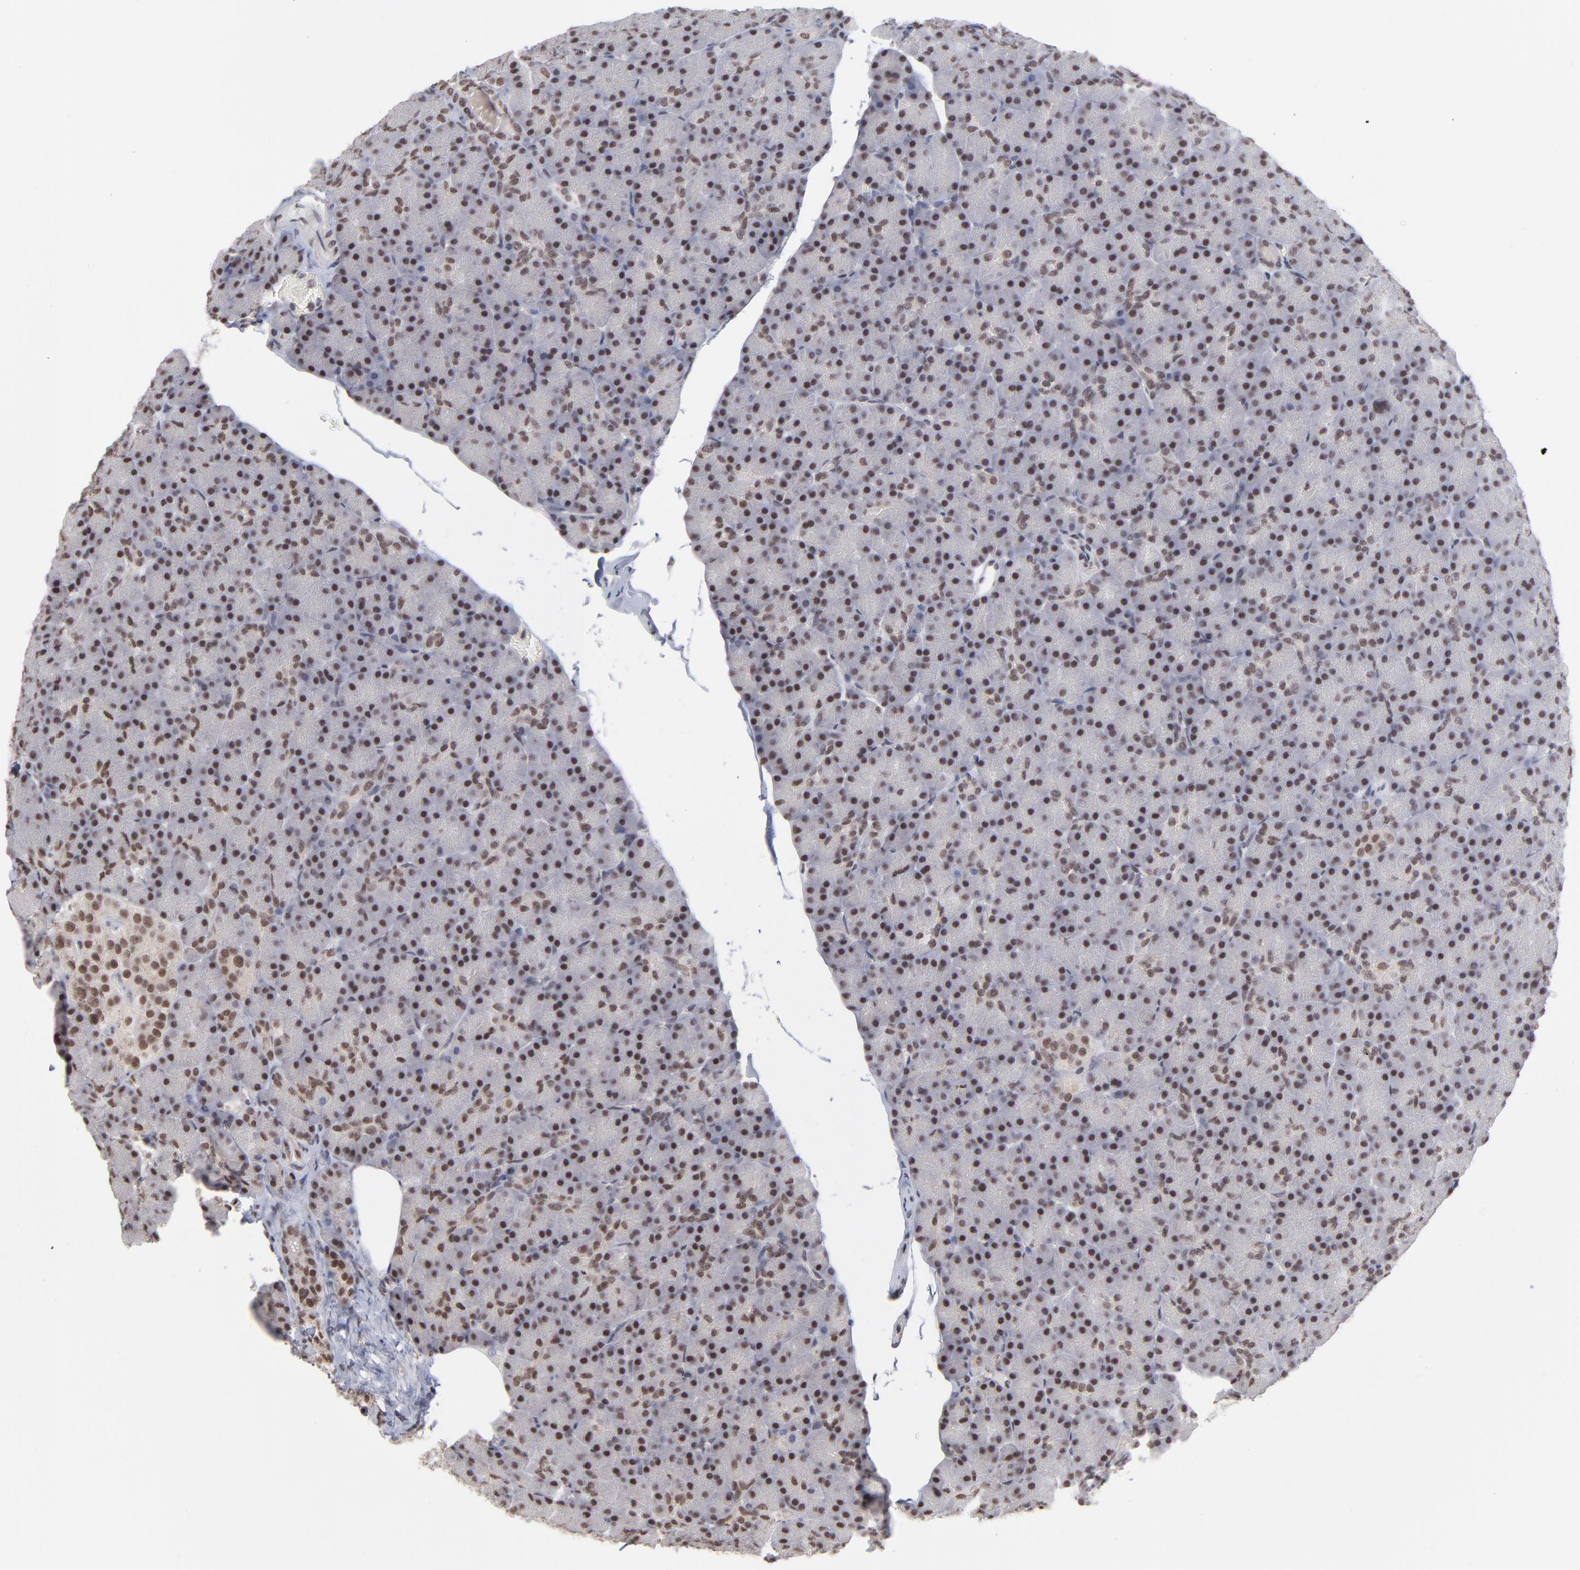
{"staining": {"intensity": "strong", "quantity": ">75%", "location": "nuclear"}, "tissue": "pancreas", "cell_type": "Exocrine glandular cells", "image_type": "normal", "snomed": [{"axis": "morphology", "description": "Normal tissue, NOS"}, {"axis": "topography", "description": "Pancreas"}], "caption": "Strong nuclear staining for a protein is appreciated in about >75% of exocrine glandular cells of benign pancreas using immunohistochemistry (IHC).", "gene": "ZNF3", "patient": {"sex": "female", "age": 43}}